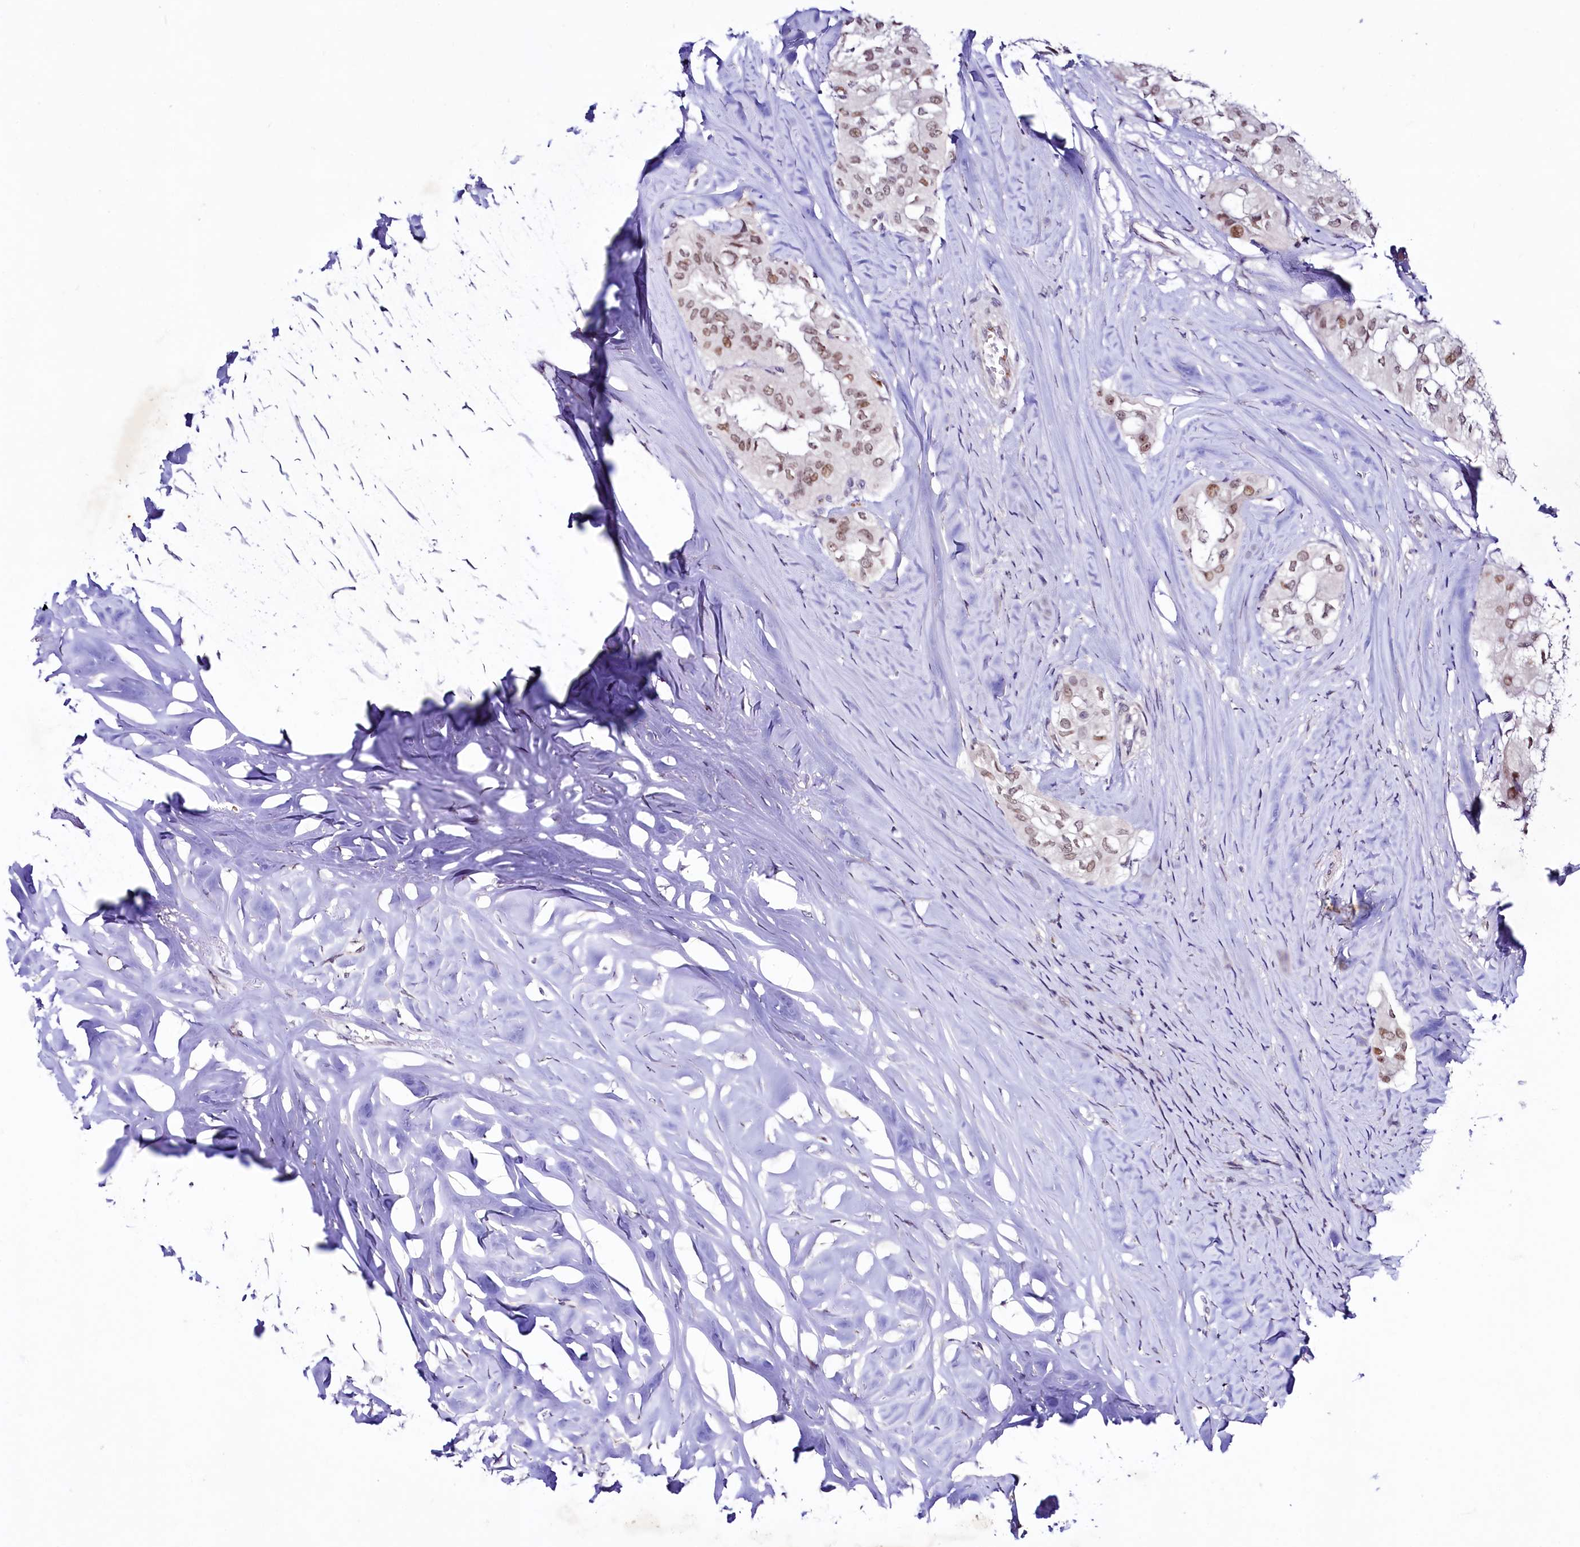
{"staining": {"intensity": "moderate", "quantity": ">75%", "location": "nuclear"}, "tissue": "thyroid cancer", "cell_type": "Tumor cells", "image_type": "cancer", "snomed": [{"axis": "morphology", "description": "Papillary adenocarcinoma, NOS"}, {"axis": "topography", "description": "Thyroid gland"}], "caption": "DAB (3,3'-diaminobenzidine) immunohistochemical staining of human thyroid cancer (papillary adenocarcinoma) exhibits moderate nuclear protein expression in about >75% of tumor cells. (Stains: DAB in brown, nuclei in blue, Microscopy: brightfield microscopy at high magnification).", "gene": "LEUTX", "patient": {"sex": "female", "age": 59}}